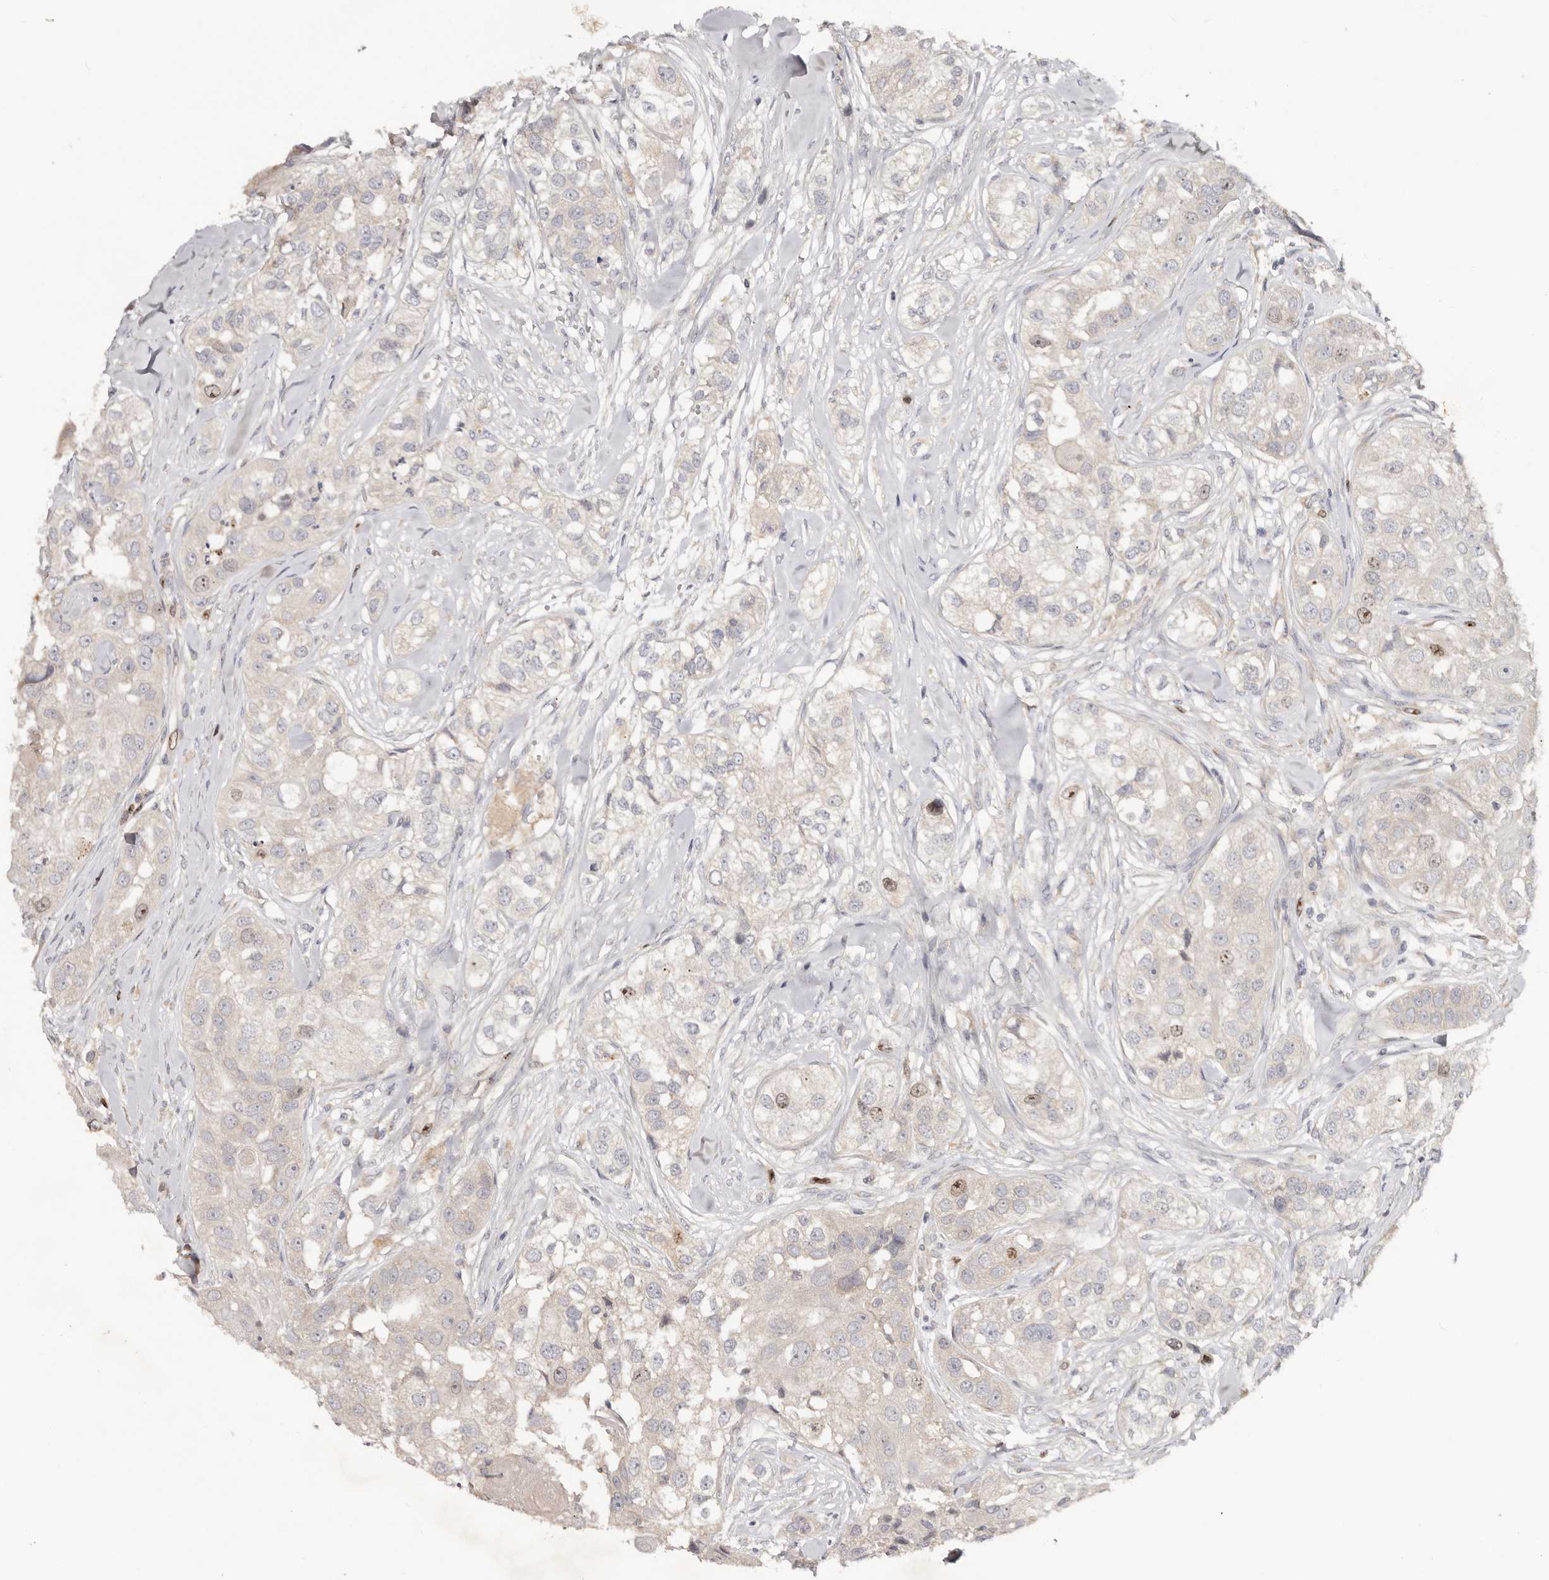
{"staining": {"intensity": "moderate", "quantity": "<25%", "location": "nuclear"}, "tissue": "head and neck cancer", "cell_type": "Tumor cells", "image_type": "cancer", "snomed": [{"axis": "morphology", "description": "Normal tissue, NOS"}, {"axis": "morphology", "description": "Squamous cell carcinoma, NOS"}, {"axis": "topography", "description": "Skeletal muscle"}, {"axis": "topography", "description": "Head-Neck"}], "caption": "DAB immunohistochemical staining of human head and neck cancer (squamous cell carcinoma) shows moderate nuclear protein staining in about <25% of tumor cells.", "gene": "CCDC190", "patient": {"sex": "male", "age": 51}}